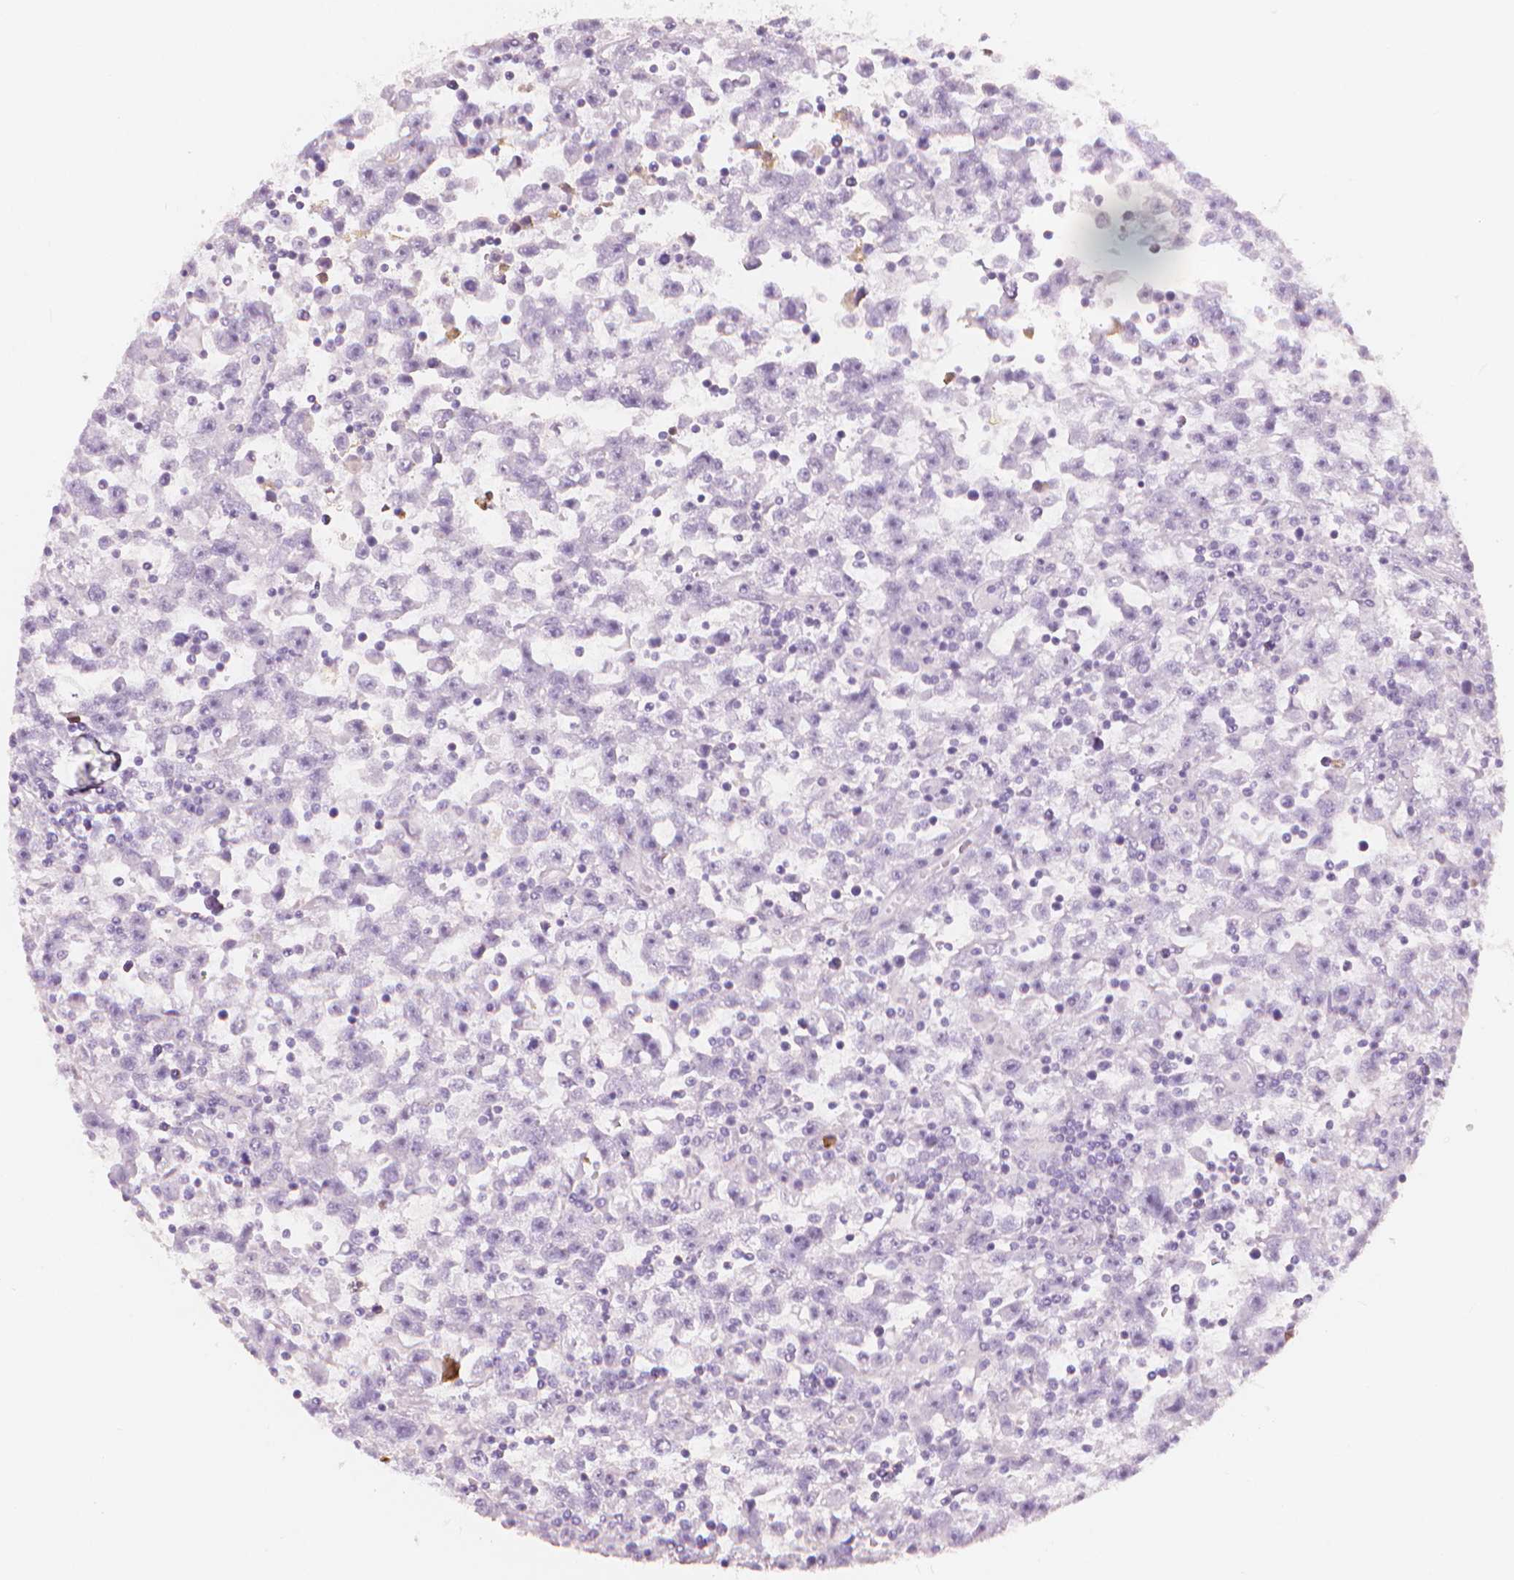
{"staining": {"intensity": "negative", "quantity": "none", "location": "none"}, "tissue": "testis cancer", "cell_type": "Tumor cells", "image_type": "cancer", "snomed": [{"axis": "morphology", "description": "Seminoma, NOS"}, {"axis": "topography", "description": "Testis"}], "caption": "Immunohistochemistry photomicrograph of human testis cancer stained for a protein (brown), which reveals no expression in tumor cells.", "gene": "APOA4", "patient": {"sex": "male", "age": 31}}